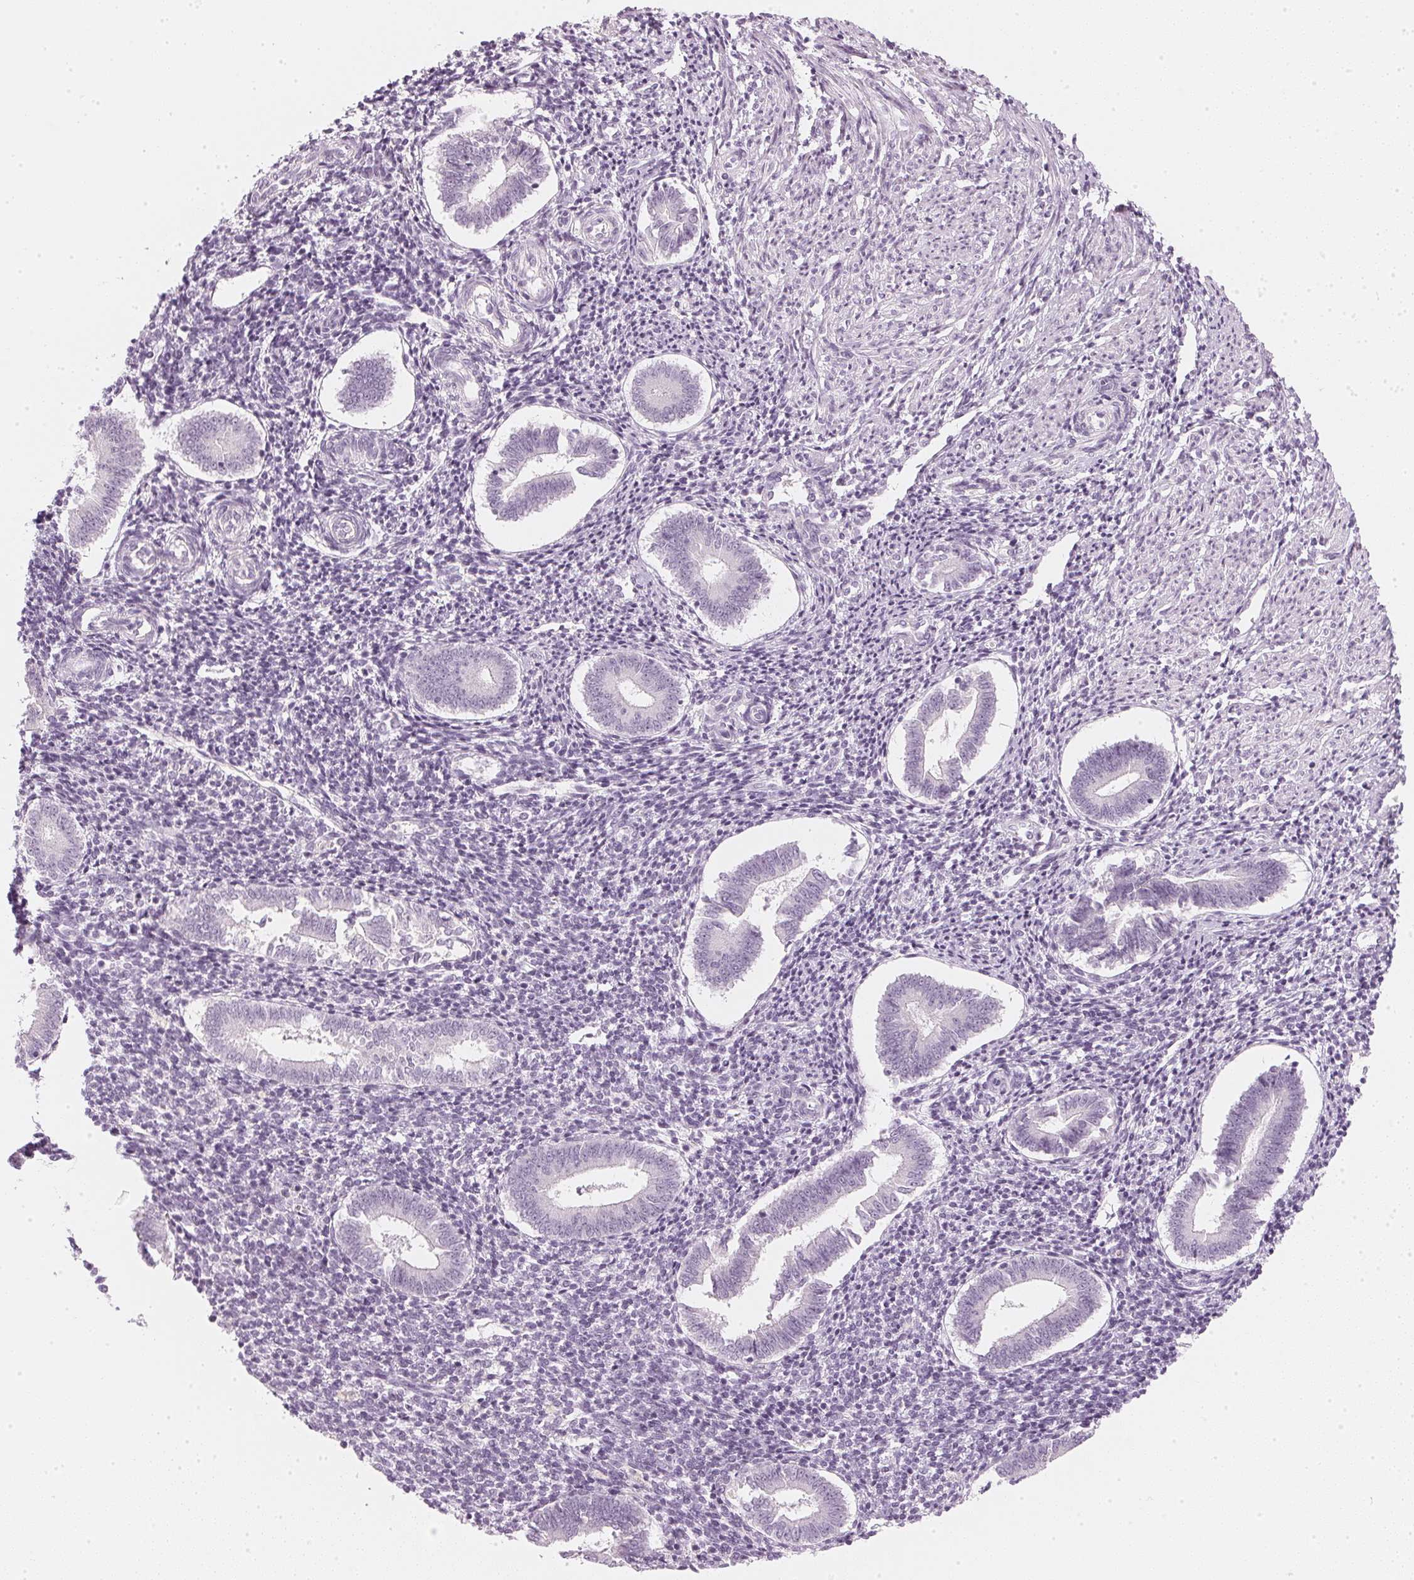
{"staining": {"intensity": "negative", "quantity": "none", "location": "none"}, "tissue": "endometrium", "cell_type": "Cells in endometrial stroma", "image_type": "normal", "snomed": [{"axis": "morphology", "description": "Normal tissue, NOS"}, {"axis": "topography", "description": "Endometrium"}], "caption": "This micrograph is of normal endometrium stained with immunohistochemistry (IHC) to label a protein in brown with the nuclei are counter-stained blue. There is no positivity in cells in endometrial stroma.", "gene": "CHST4", "patient": {"sex": "female", "age": 25}}